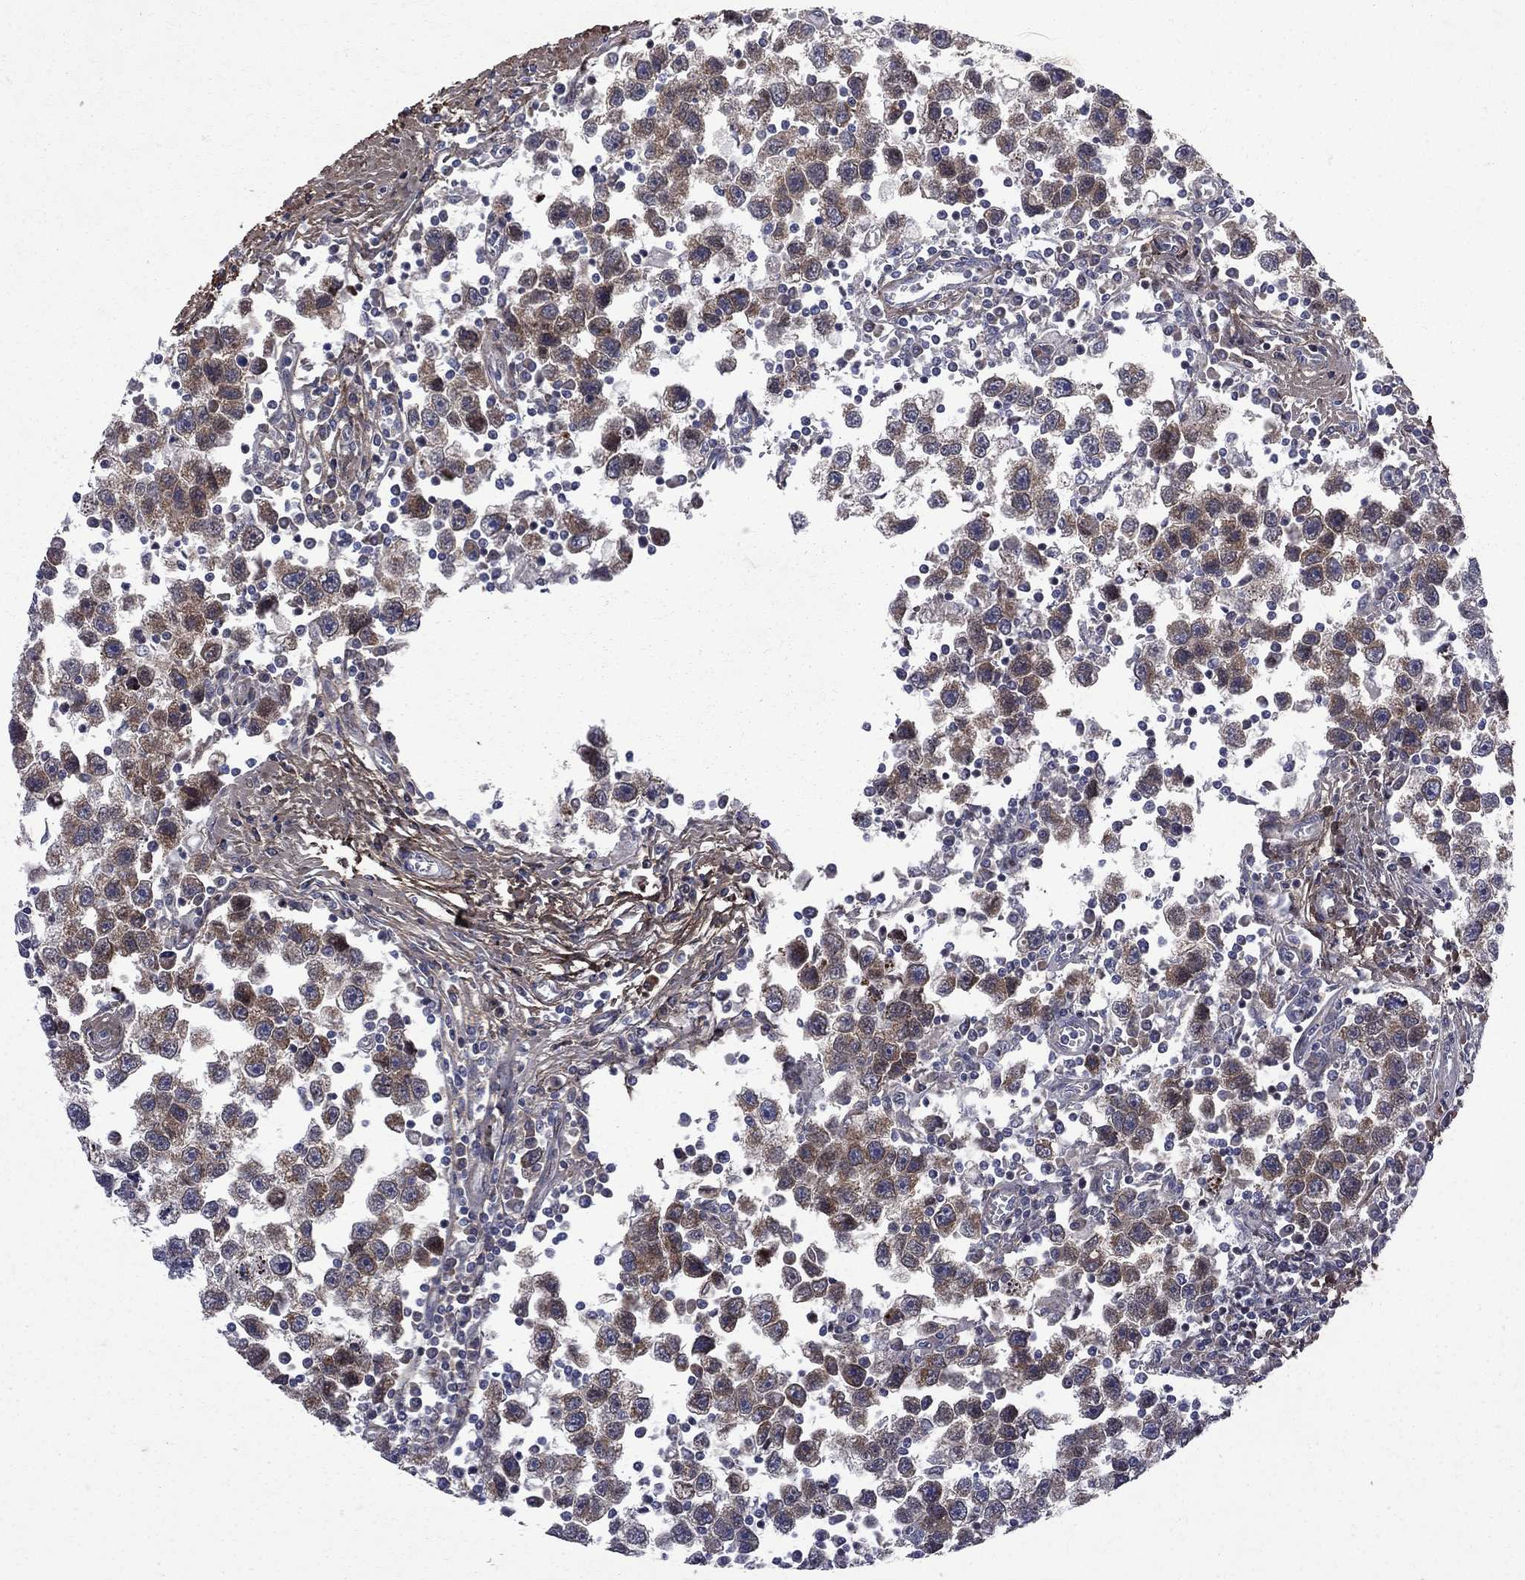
{"staining": {"intensity": "moderate", "quantity": "25%-75%", "location": "cytoplasmic/membranous"}, "tissue": "testis cancer", "cell_type": "Tumor cells", "image_type": "cancer", "snomed": [{"axis": "morphology", "description": "Seminoma, NOS"}, {"axis": "topography", "description": "Testis"}], "caption": "Protein analysis of testis seminoma tissue reveals moderate cytoplasmic/membranous positivity in approximately 25%-75% of tumor cells.", "gene": "CNOT11", "patient": {"sex": "male", "age": 30}}